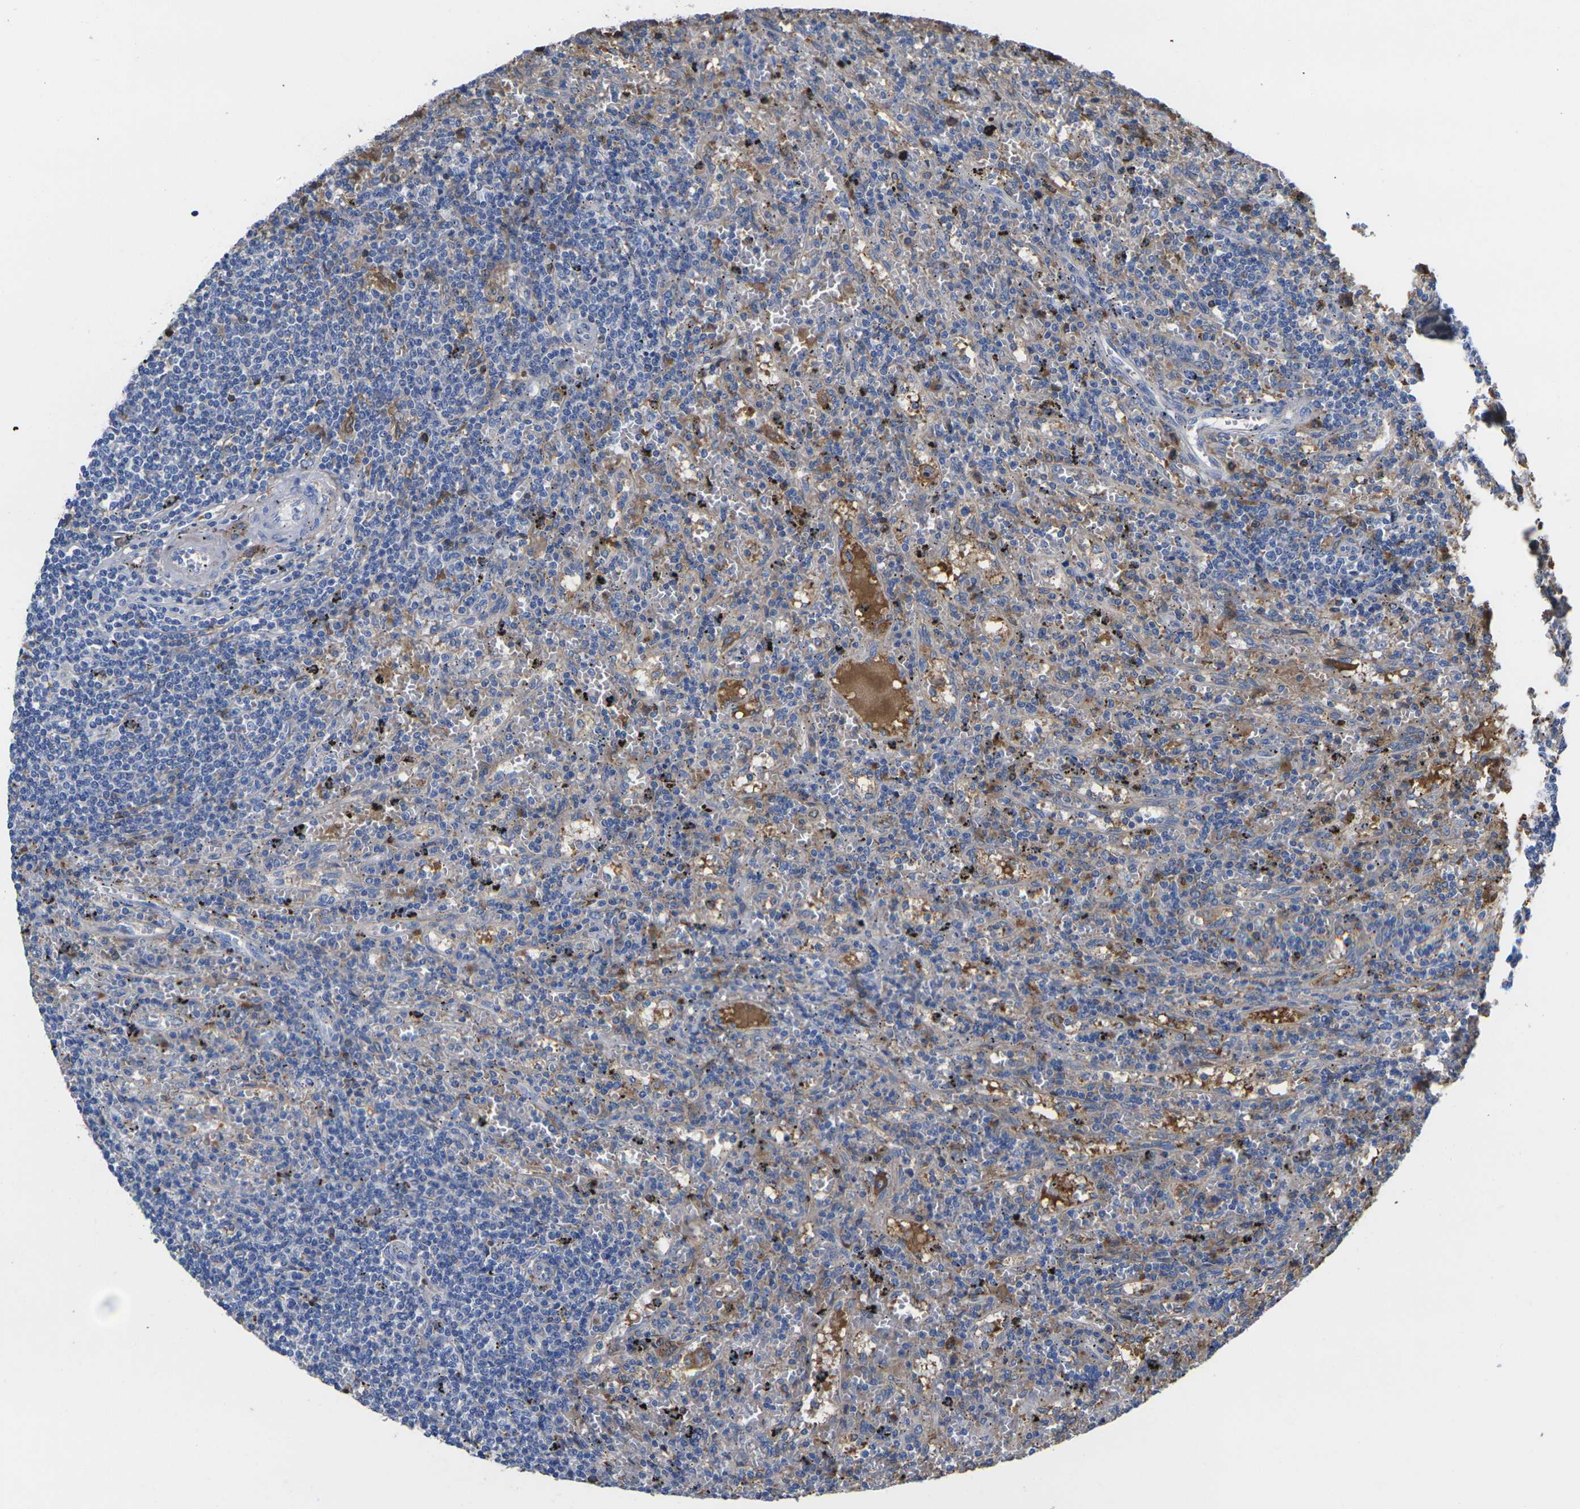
{"staining": {"intensity": "moderate", "quantity": "<25%", "location": "cytoplasmic/membranous"}, "tissue": "lymphoma", "cell_type": "Tumor cells", "image_type": "cancer", "snomed": [{"axis": "morphology", "description": "Malignant lymphoma, non-Hodgkin's type, Low grade"}, {"axis": "topography", "description": "Spleen"}], "caption": "Malignant lymphoma, non-Hodgkin's type (low-grade) stained with a brown dye reveals moderate cytoplasmic/membranous positive staining in about <25% of tumor cells.", "gene": "GREM2", "patient": {"sex": "male", "age": 76}}